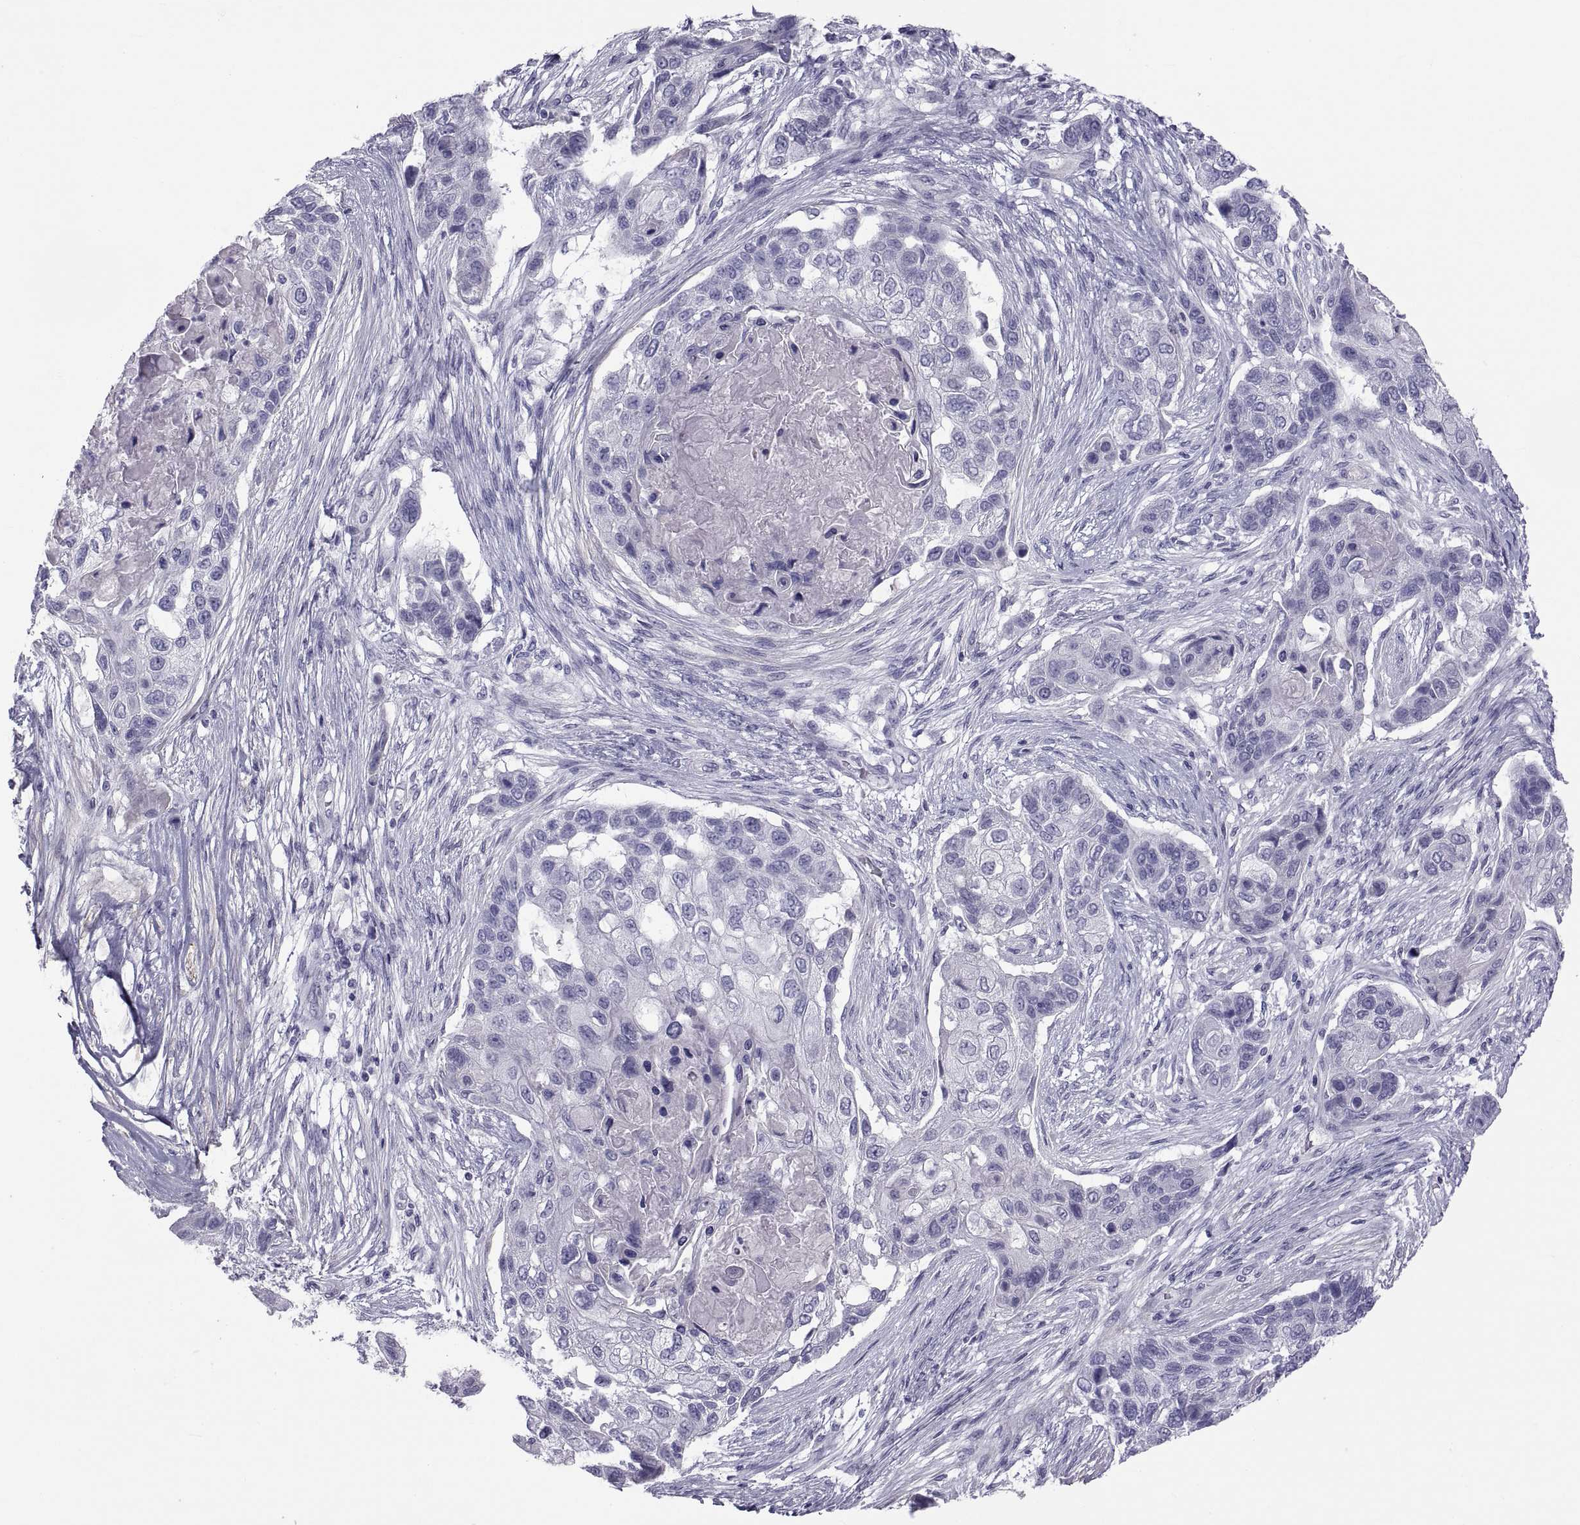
{"staining": {"intensity": "negative", "quantity": "none", "location": "none"}, "tissue": "lung cancer", "cell_type": "Tumor cells", "image_type": "cancer", "snomed": [{"axis": "morphology", "description": "Squamous cell carcinoma, NOS"}, {"axis": "topography", "description": "Lung"}], "caption": "Tumor cells are negative for protein expression in human lung cancer (squamous cell carcinoma).", "gene": "MAGEB1", "patient": {"sex": "male", "age": 69}}